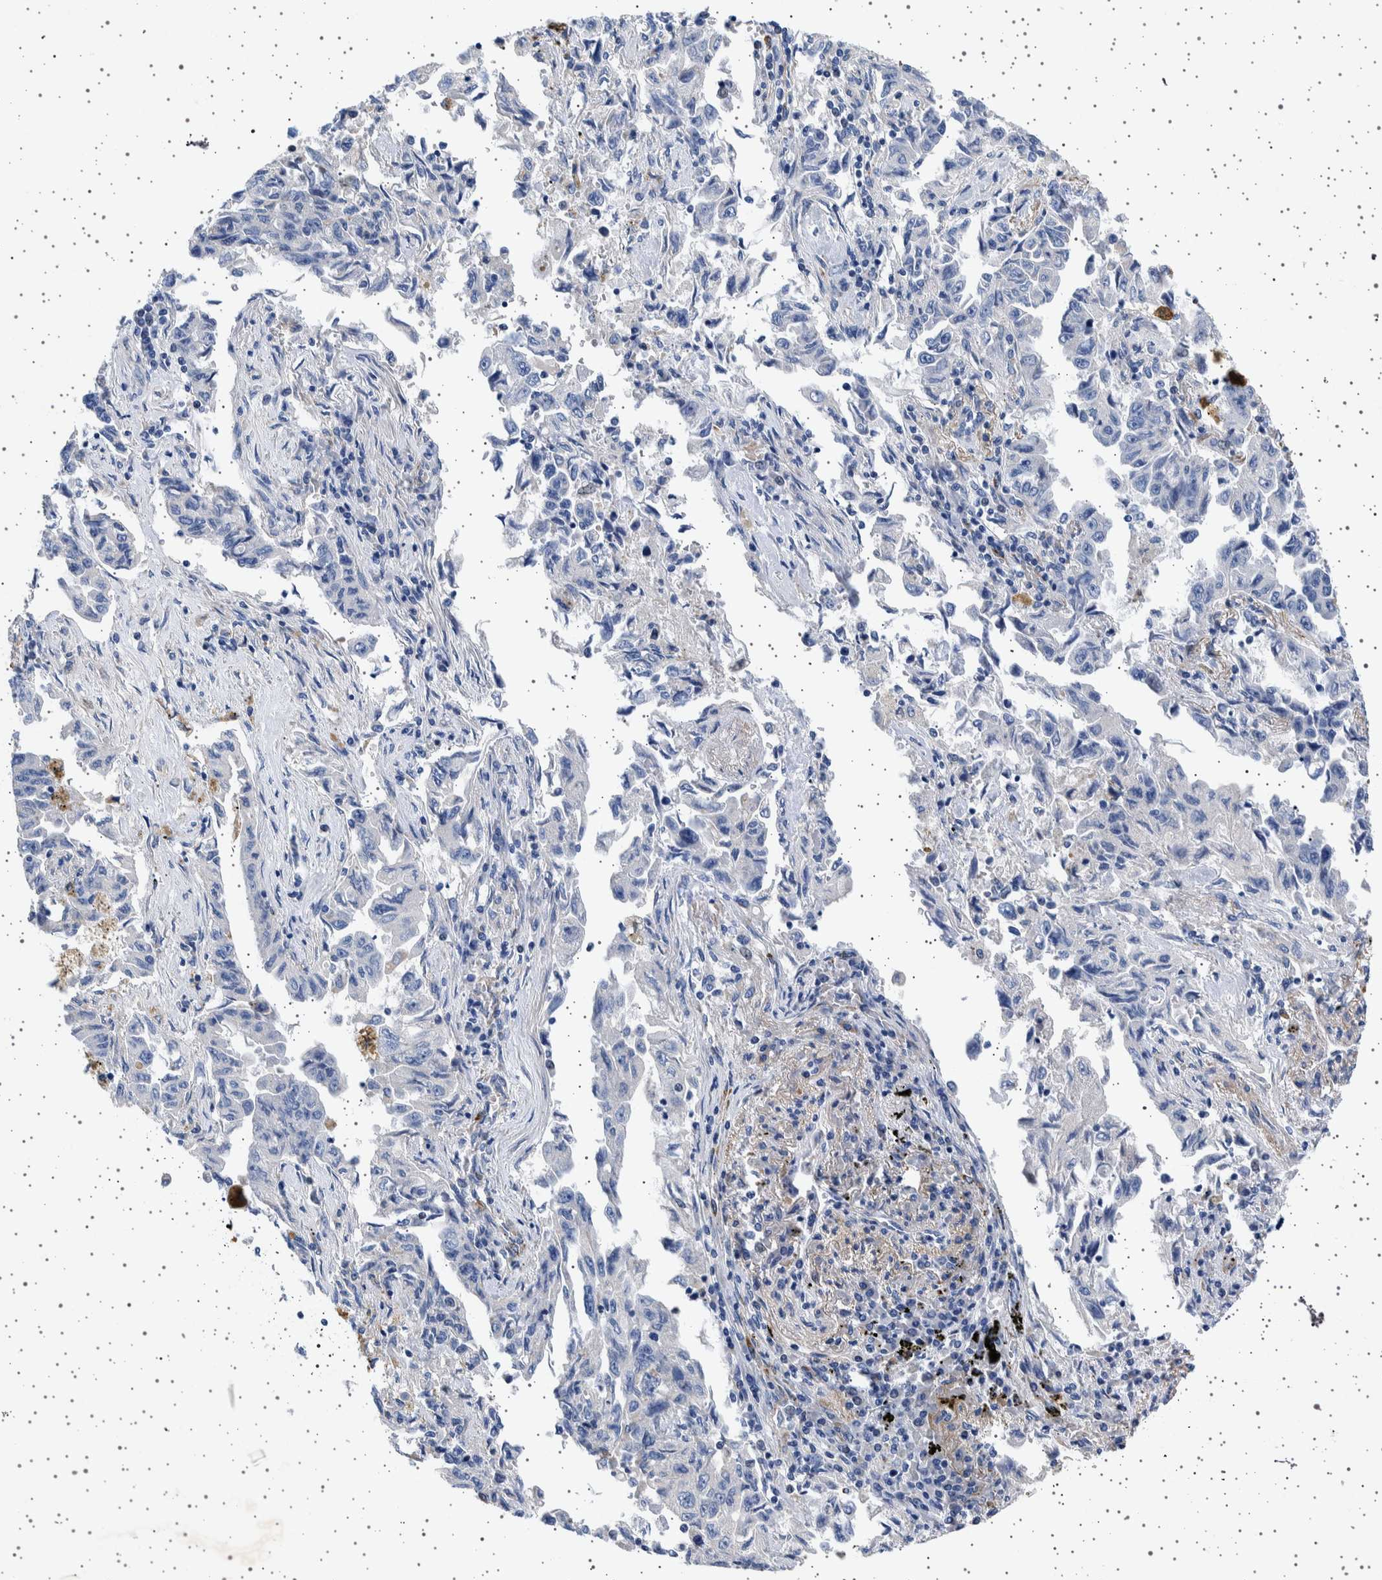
{"staining": {"intensity": "negative", "quantity": "none", "location": "none"}, "tissue": "lung cancer", "cell_type": "Tumor cells", "image_type": "cancer", "snomed": [{"axis": "morphology", "description": "Adenocarcinoma, NOS"}, {"axis": "topography", "description": "Lung"}], "caption": "Lung cancer (adenocarcinoma) was stained to show a protein in brown. There is no significant staining in tumor cells. (DAB immunohistochemistry visualized using brightfield microscopy, high magnification).", "gene": "SEPTIN4", "patient": {"sex": "female", "age": 51}}